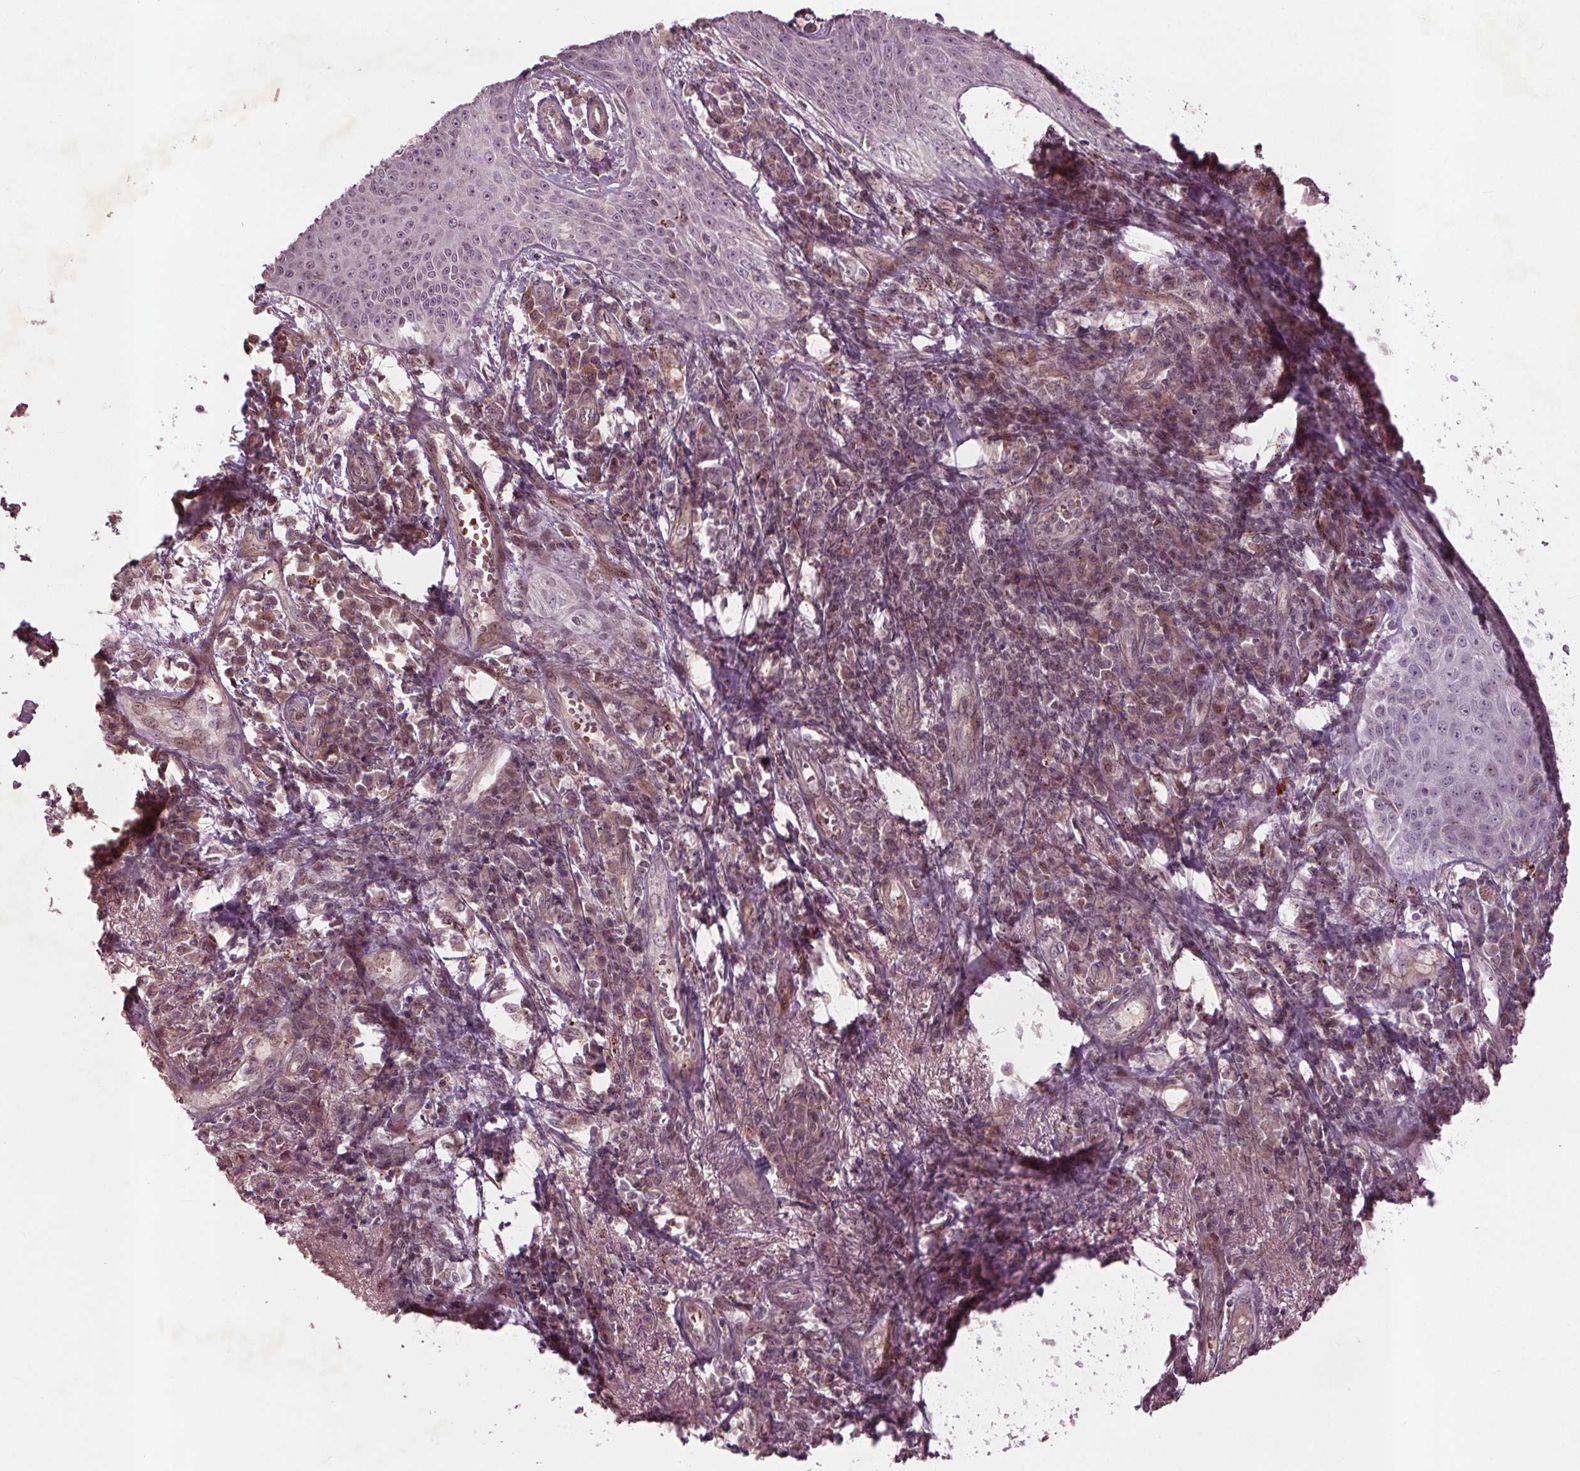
{"staining": {"intensity": "negative", "quantity": "none", "location": "none"}, "tissue": "skin cancer", "cell_type": "Tumor cells", "image_type": "cancer", "snomed": [{"axis": "morphology", "description": "Squamous cell carcinoma, NOS"}, {"axis": "topography", "description": "Skin"}], "caption": "Micrograph shows no significant protein expression in tumor cells of skin cancer.", "gene": "CDKL4", "patient": {"sex": "male", "age": 70}}